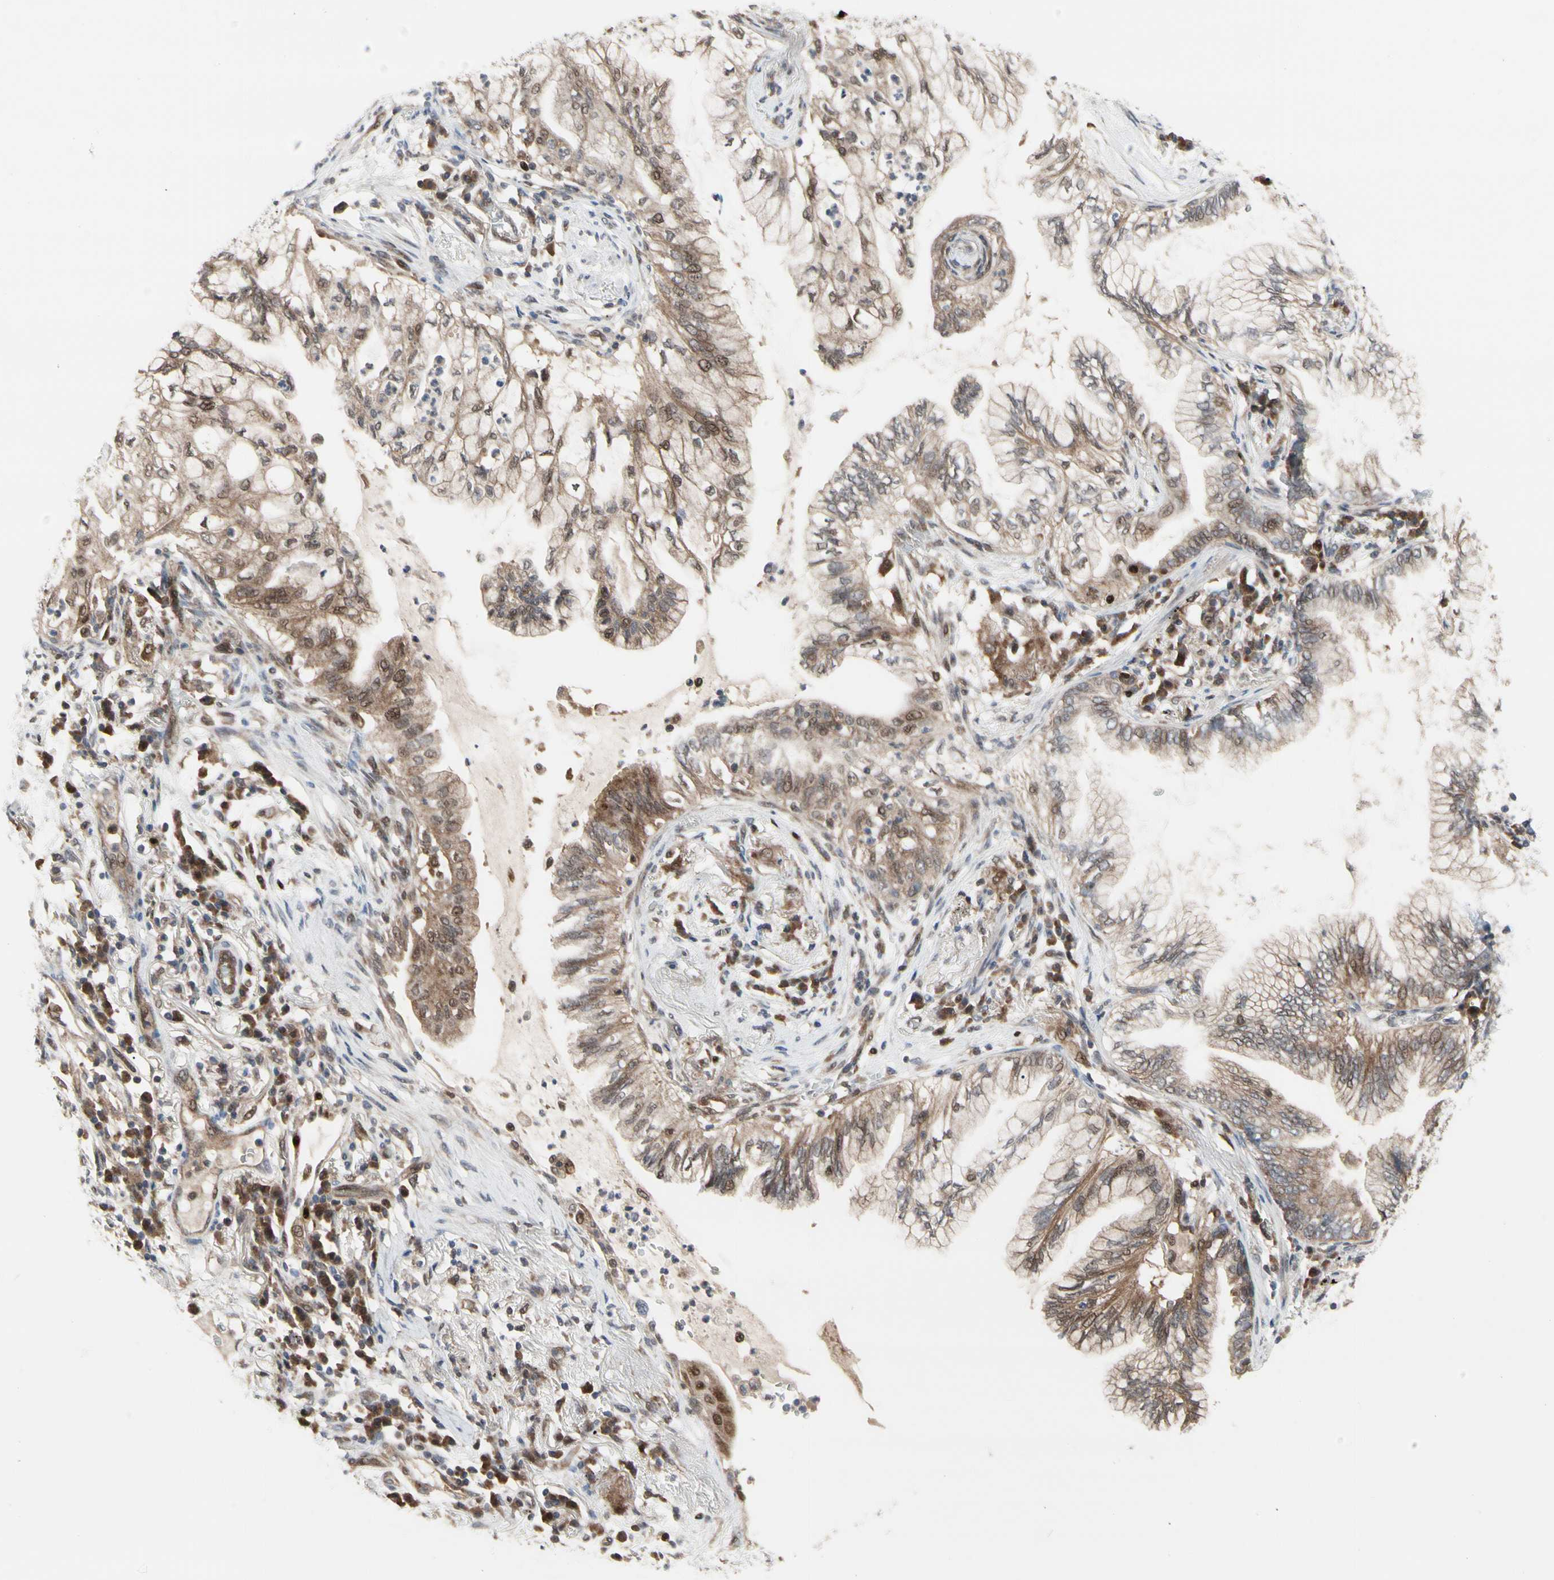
{"staining": {"intensity": "moderate", "quantity": ">75%", "location": "cytoplasmic/membranous,nuclear"}, "tissue": "lung cancer", "cell_type": "Tumor cells", "image_type": "cancer", "snomed": [{"axis": "morphology", "description": "Adenocarcinoma, NOS"}, {"axis": "topography", "description": "Lung"}], "caption": "There is medium levels of moderate cytoplasmic/membranous and nuclear expression in tumor cells of lung adenocarcinoma, as demonstrated by immunohistochemical staining (brown color).", "gene": "CDK5", "patient": {"sex": "female", "age": 70}}